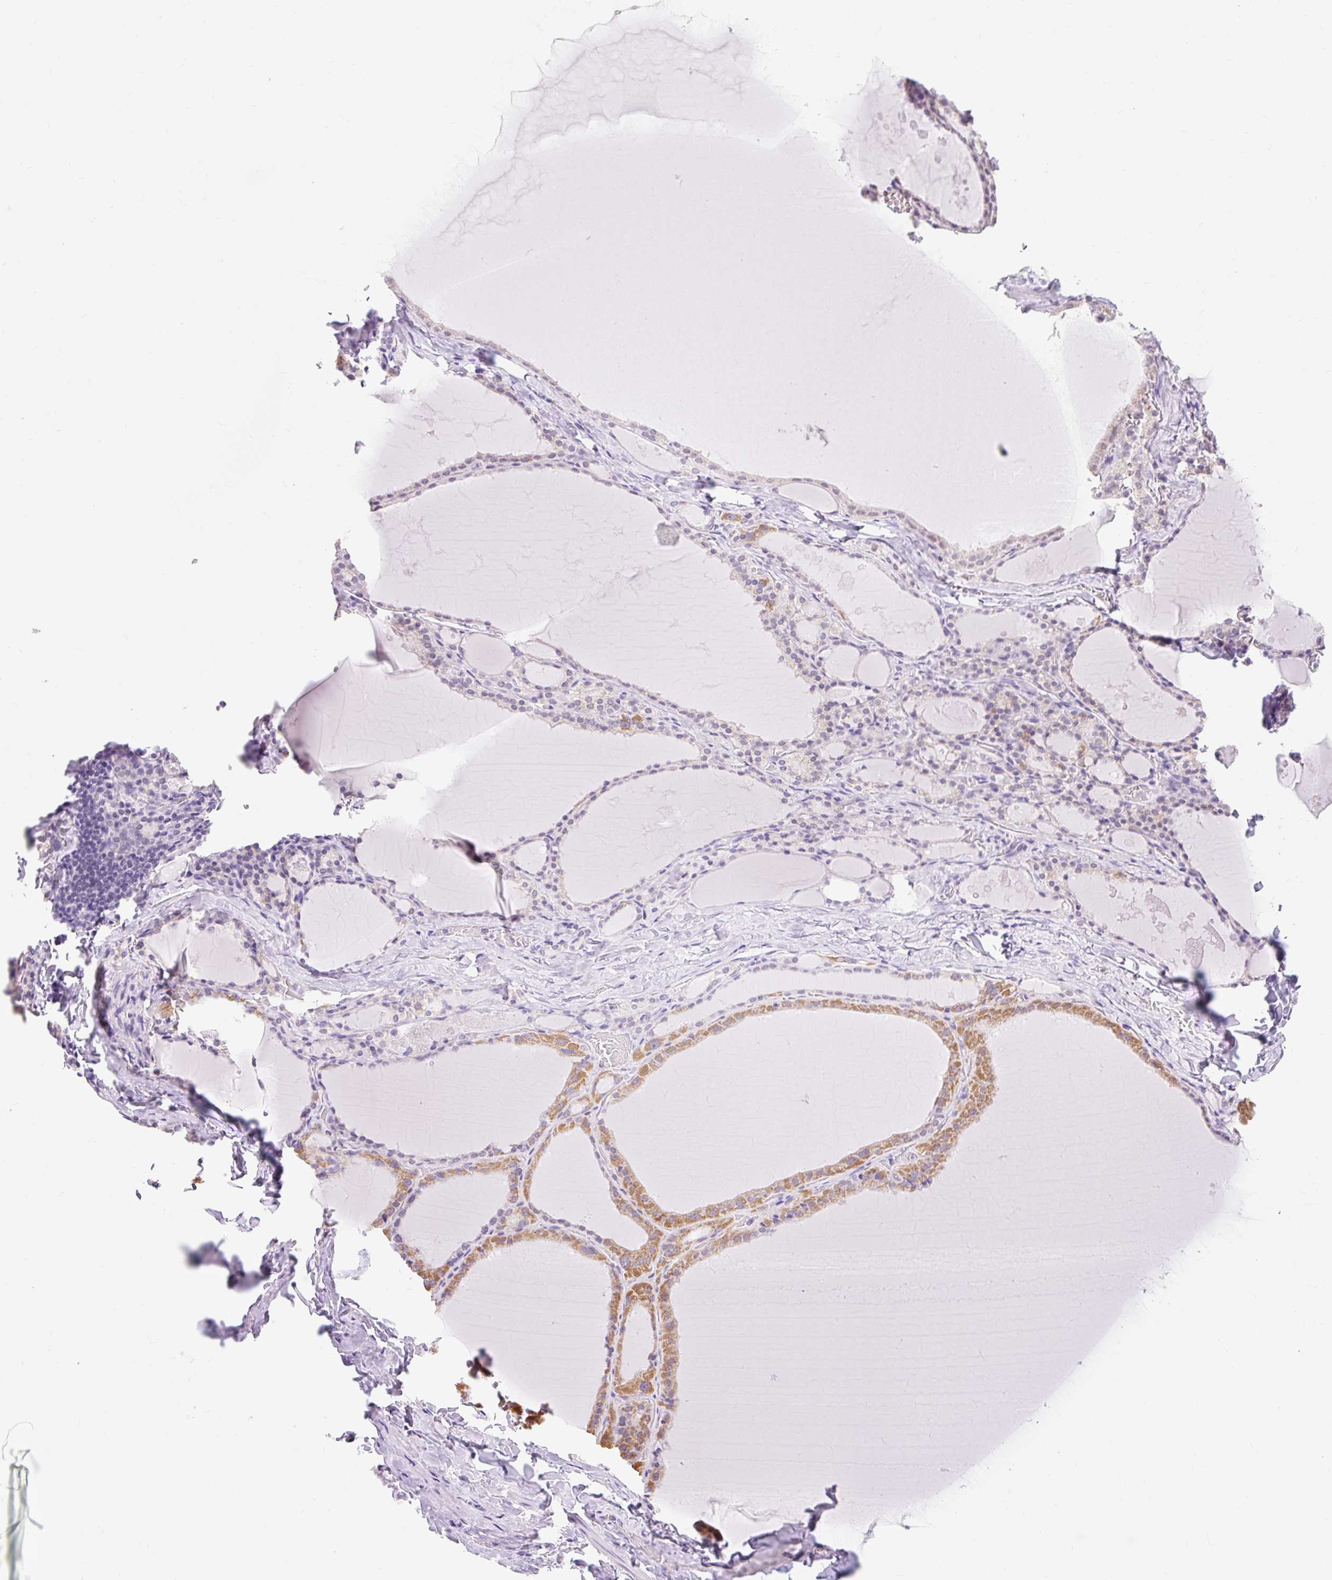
{"staining": {"intensity": "moderate", "quantity": "25%-75%", "location": "cytoplasmic/membranous"}, "tissue": "thyroid gland", "cell_type": "Glandular cells", "image_type": "normal", "snomed": [{"axis": "morphology", "description": "Normal tissue, NOS"}, {"axis": "topography", "description": "Thyroid gland"}], "caption": "Glandular cells exhibit moderate cytoplasmic/membranous expression in approximately 25%-75% of cells in normal thyroid gland.", "gene": "ITPK1", "patient": {"sex": "male", "age": 56}}